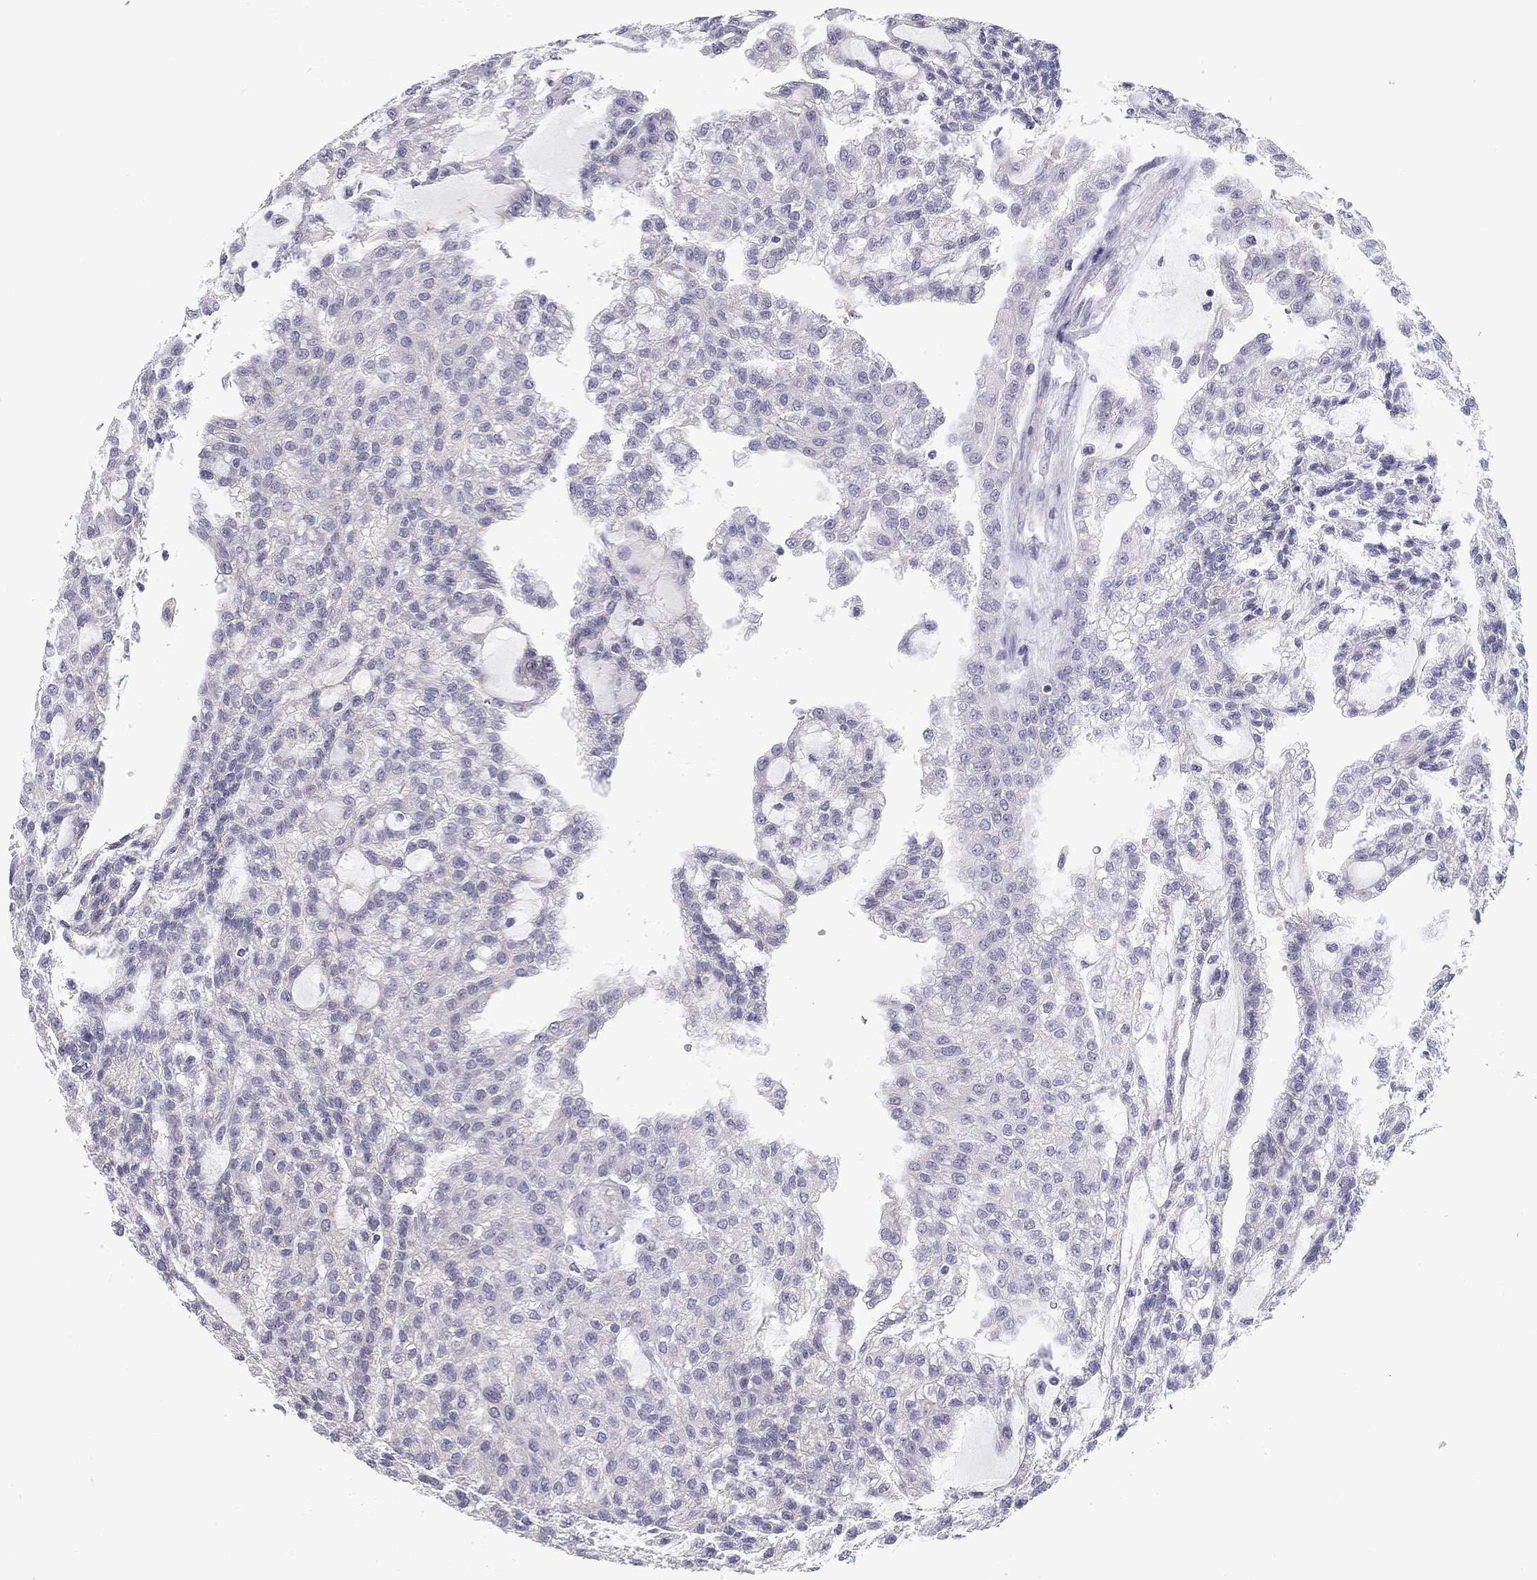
{"staining": {"intensity": "negative", "quantity": "none", "location": "none"}, "tissue": "renal cancer", "cell_type": "Tumor cells", "image_type": "cancer", "snomed": [{"axis": "morphology", "description": "Adenocarcinoma, NOS"}, {"axis": "topography", "description": "Kidney"}], "caption": "This is a photomicrograph of immunohistochemistry staining of adenocarcinoma (renal), which shows no staining in tumor cells.", "gene": "CLIC6", "patient": {"sex": "male", "age": 63}}